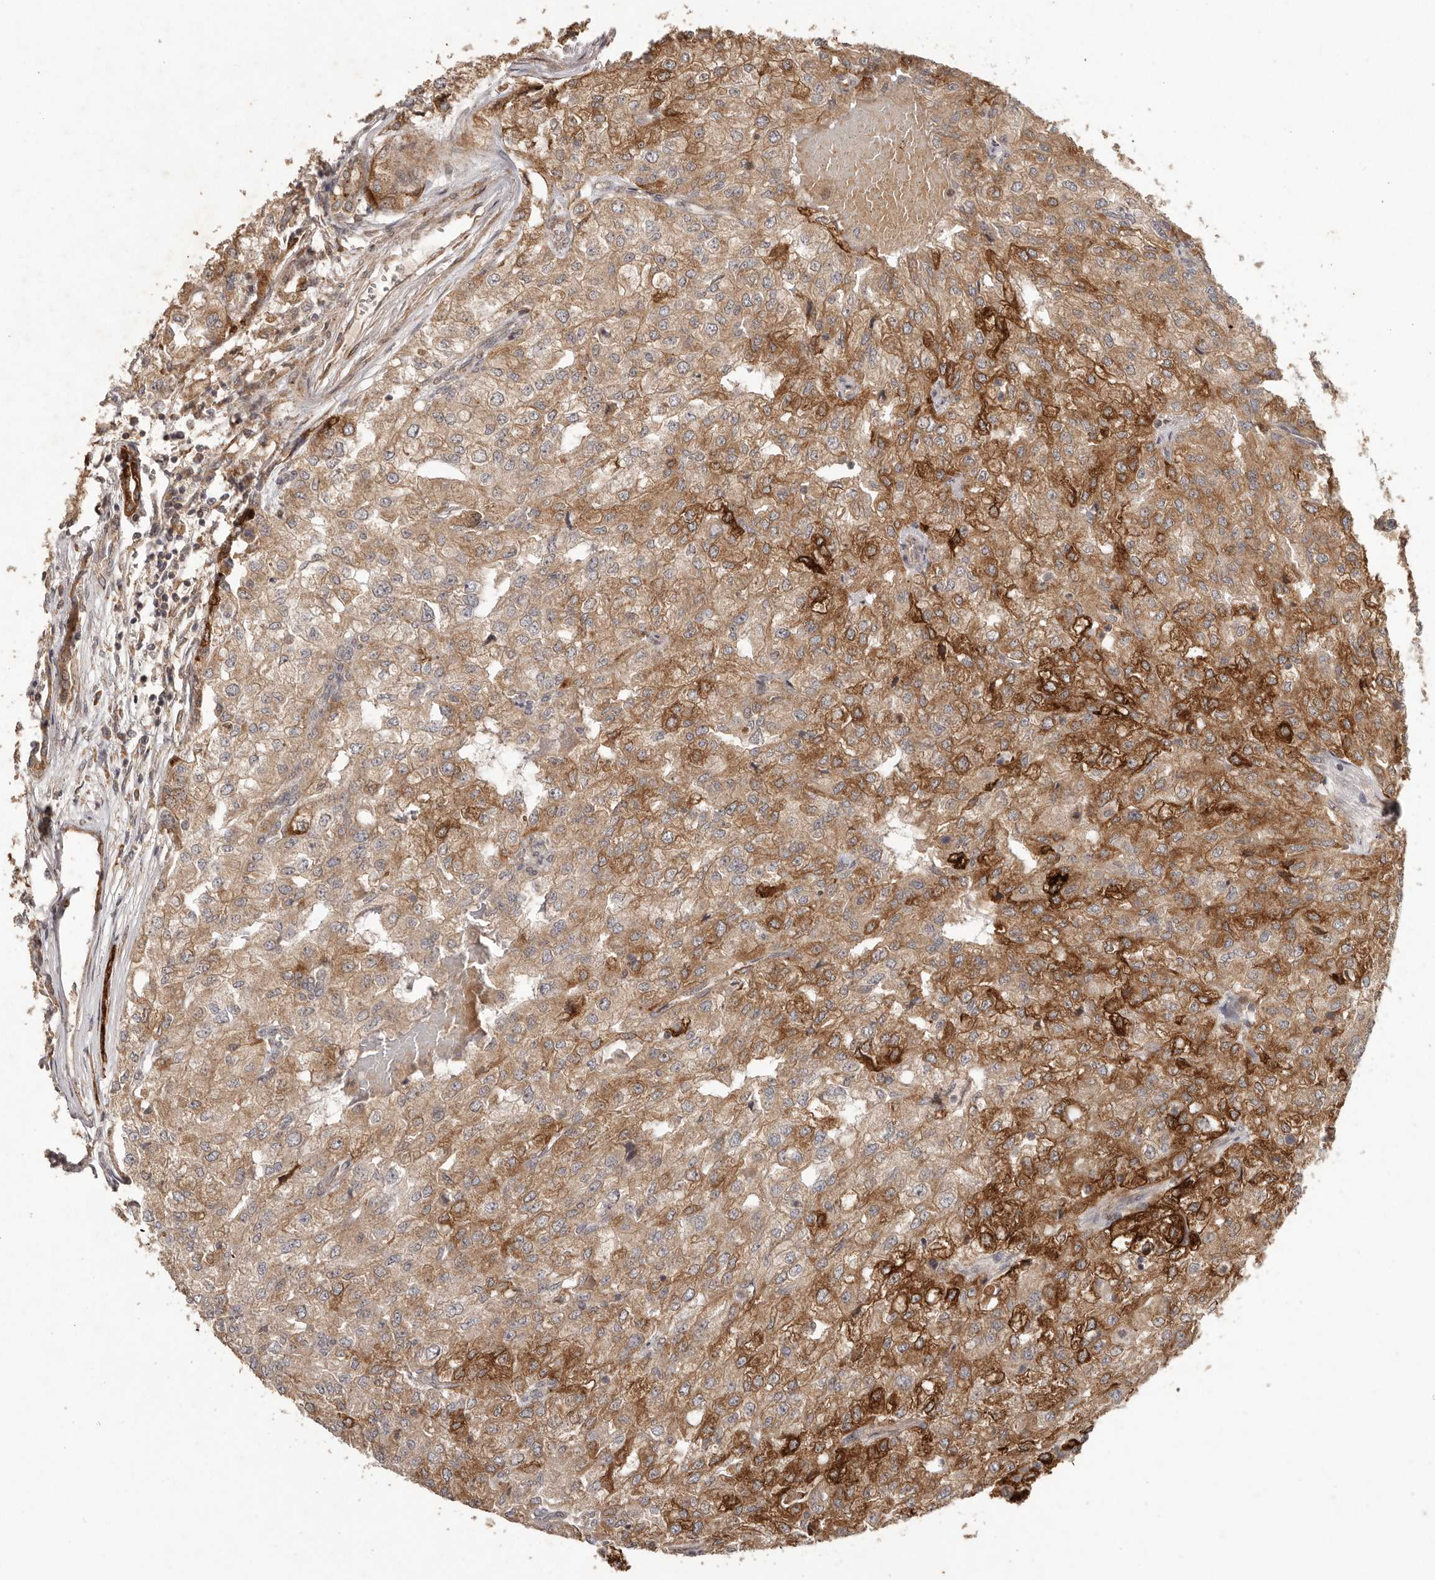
{"staining": {"intensity": "moderate", "quantity": ">75%", "location": "cytoplasmic/membranous"}, "tissue": "renal cancer", "cell_type": "Tumor cells", "image_type": "cancer", "snomed": [{"axis": "morphology", "description": "Adenocarcinoma, NOS"}, {"axis": "topography", "description": "Kidney"}], "caption": "Immunohistochemistry micrograph of neoplastic tissue: renal cancer (adenocarcinoma) stained using immunohistochemistry demonstrates medium levels of moderate protein expression localized specifically in the cytoplasmic/membranous of tumor cells, appearing as a cytoplasmic/membranous brown color.", "gene": "PLOD2", "patient": {"sex": "female", "age": 54}}